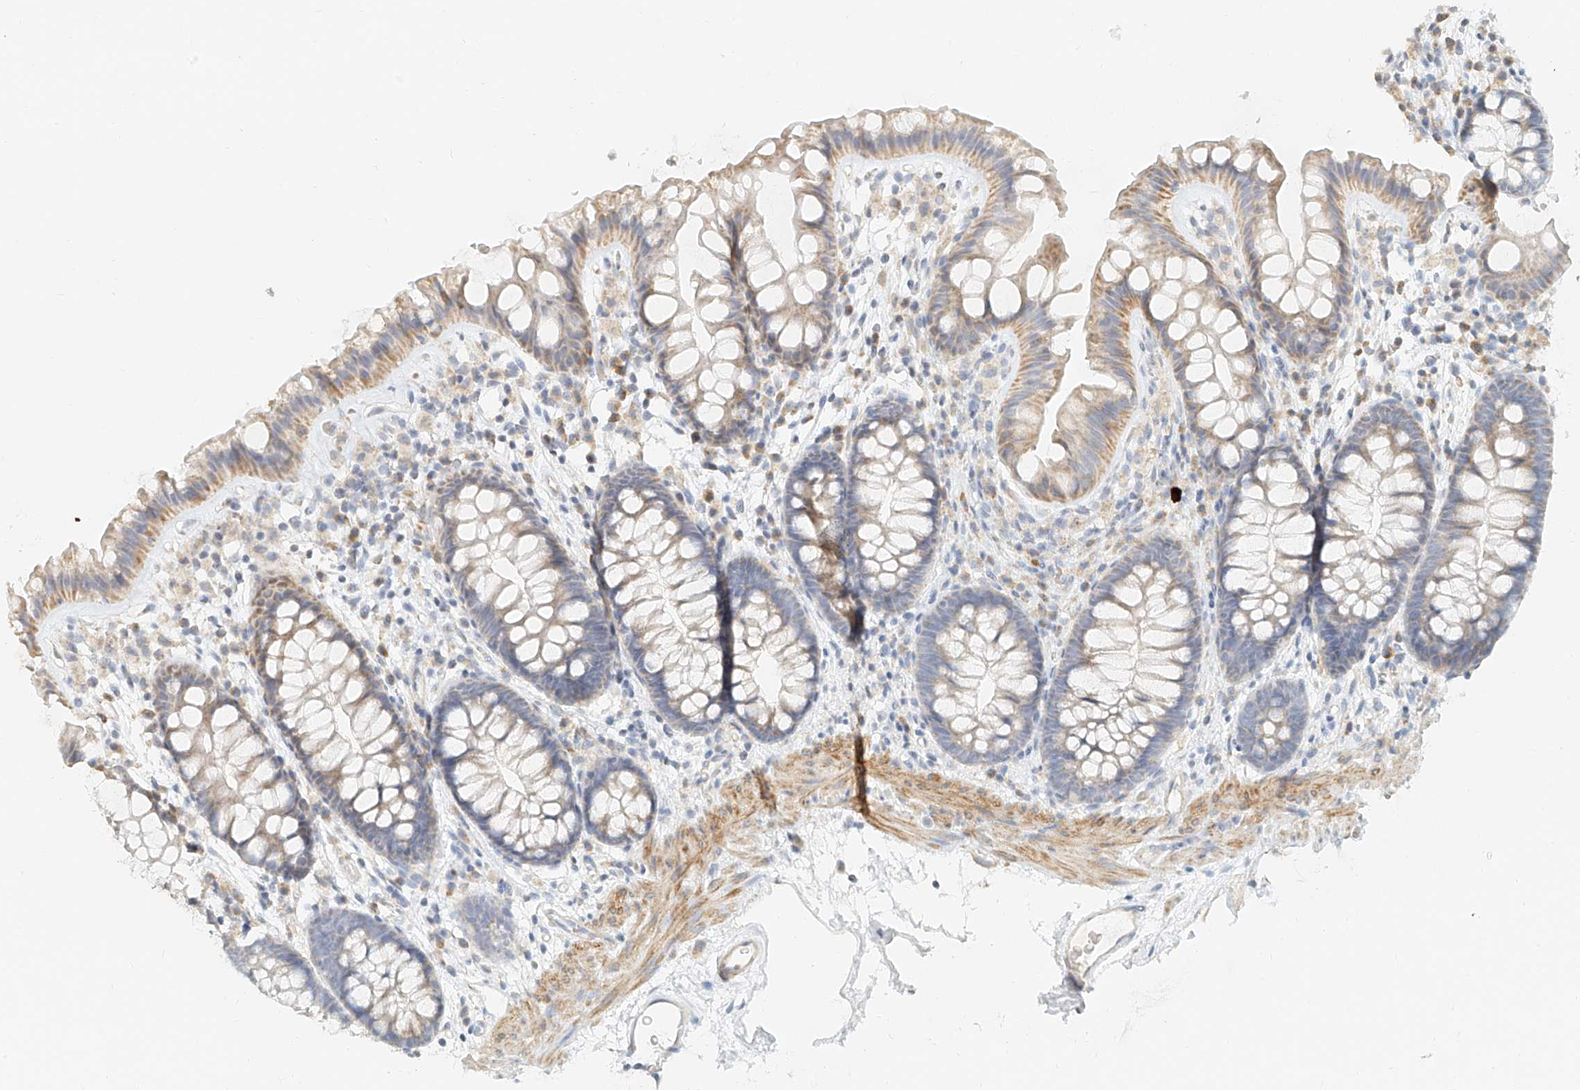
{"staining": {"intensity": "weak", "quantity": "25%-75%", "location": "cytoplasmic/membranous"}, "tissue": "colon", "cell_type": "Endothelial cells", "image_type": "normal", "snomed": [{"axis": "morphology", "description": "Normal tissue, NOS"}, {"axis": "topography", "description": "Colon"}], "caption": "Colon stained with a brown dye exhibits weak cytoplasmic/membranous positive staining in about 25%-75% of endothelial cells.", "gene": "CXorf58", "patient": {"sex": "female", "age": 62}}